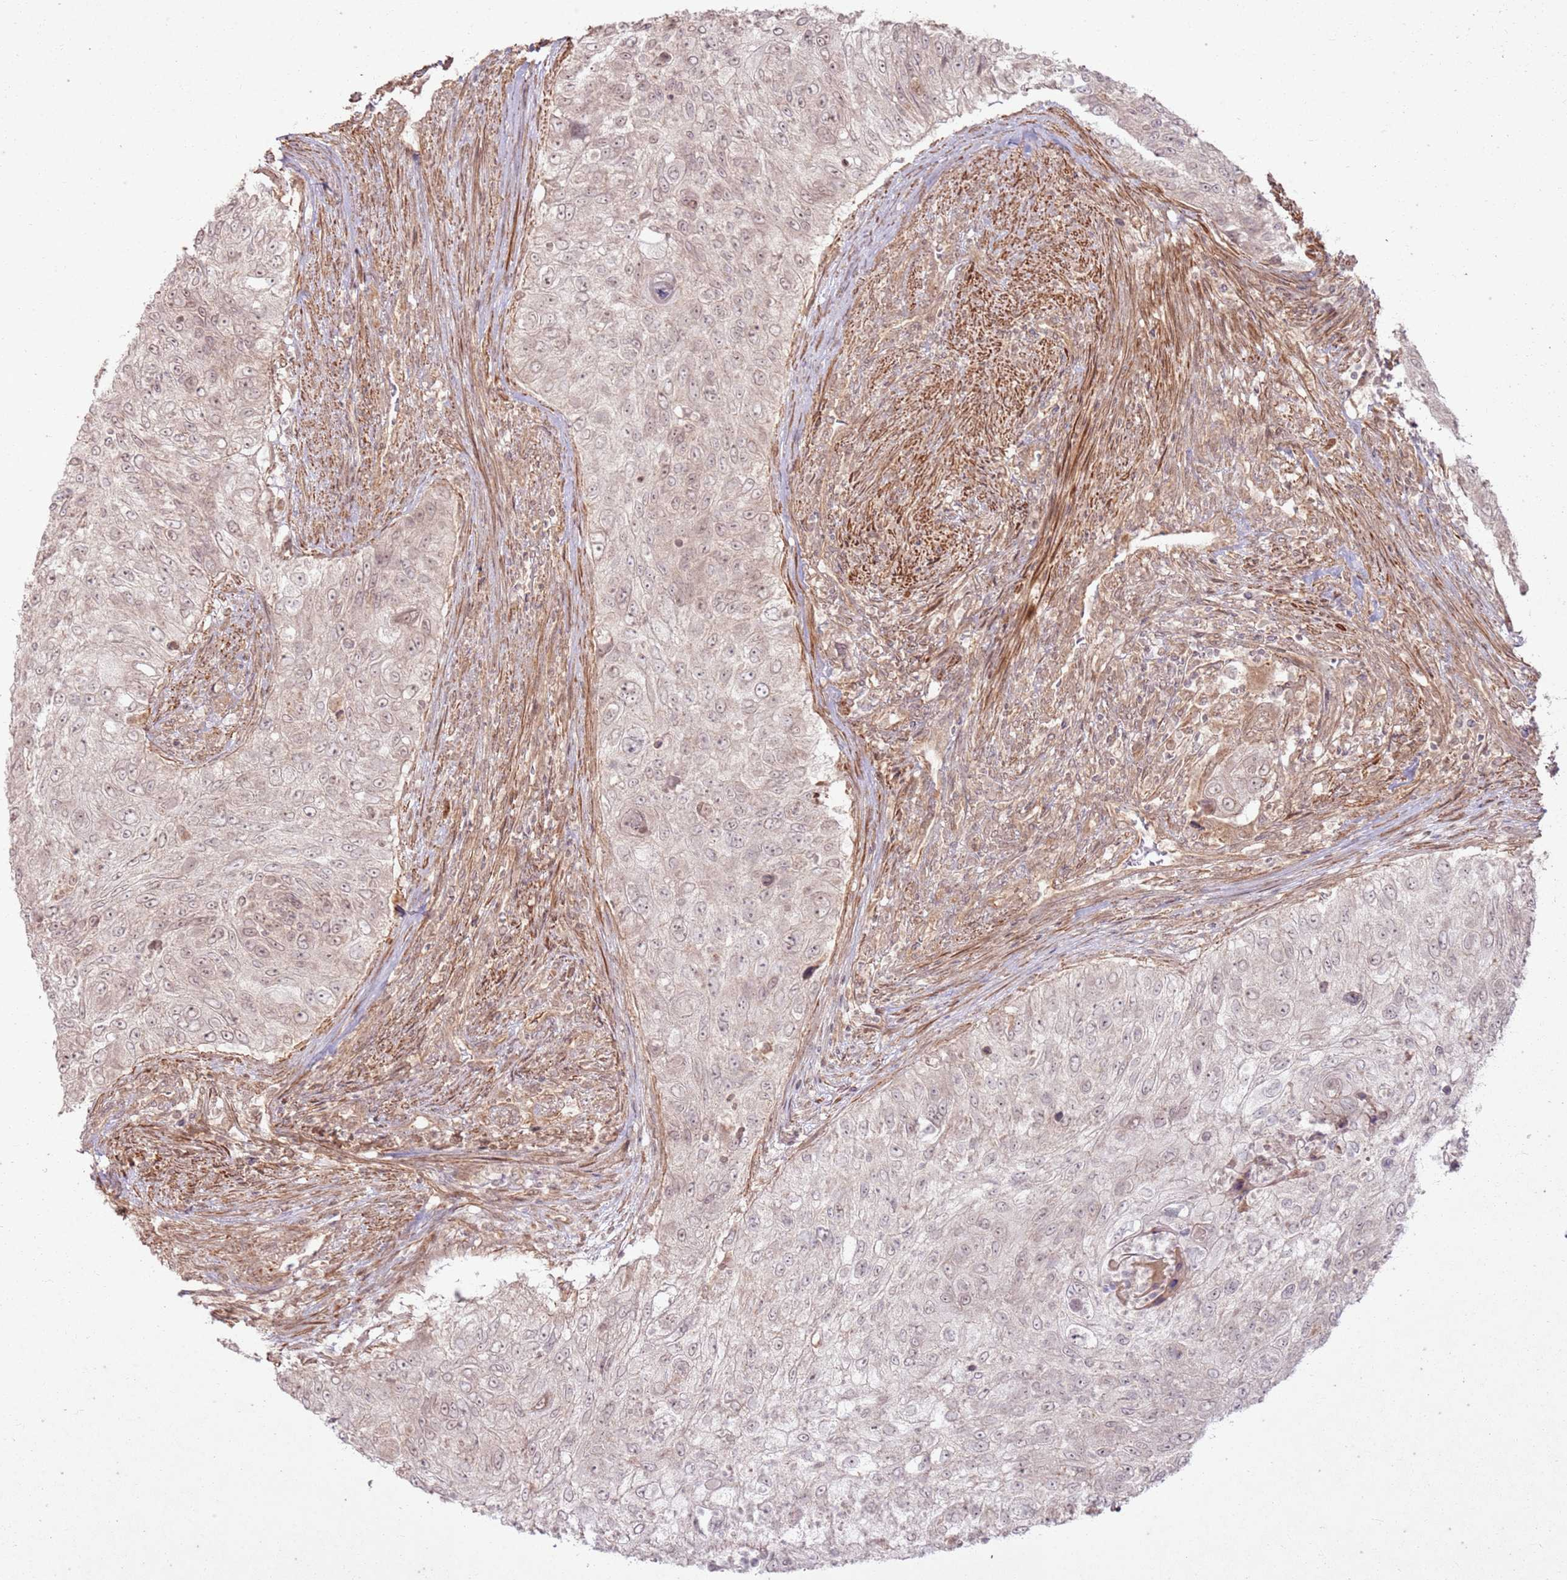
{"staining": {"intensity": "weak", "quantity": ">75%", "location": "nuclear"}, "tissue": "urothelial cancer", "cell_type": "Tumor cells", "image_type": "cancer", "snomed": [{"axis": "morphology", "description": "Urothelial carcinoma, High grade"}, {"axis": "topography", "description": "Urinary bladder"}], "caption": "Brown immunohistochemical staining in human urothelial cancer shows weak nuclear expression in about >75% of tumor cells.", "gene": "ZNF623", "patient": {"sex": "female", "age": 60}}